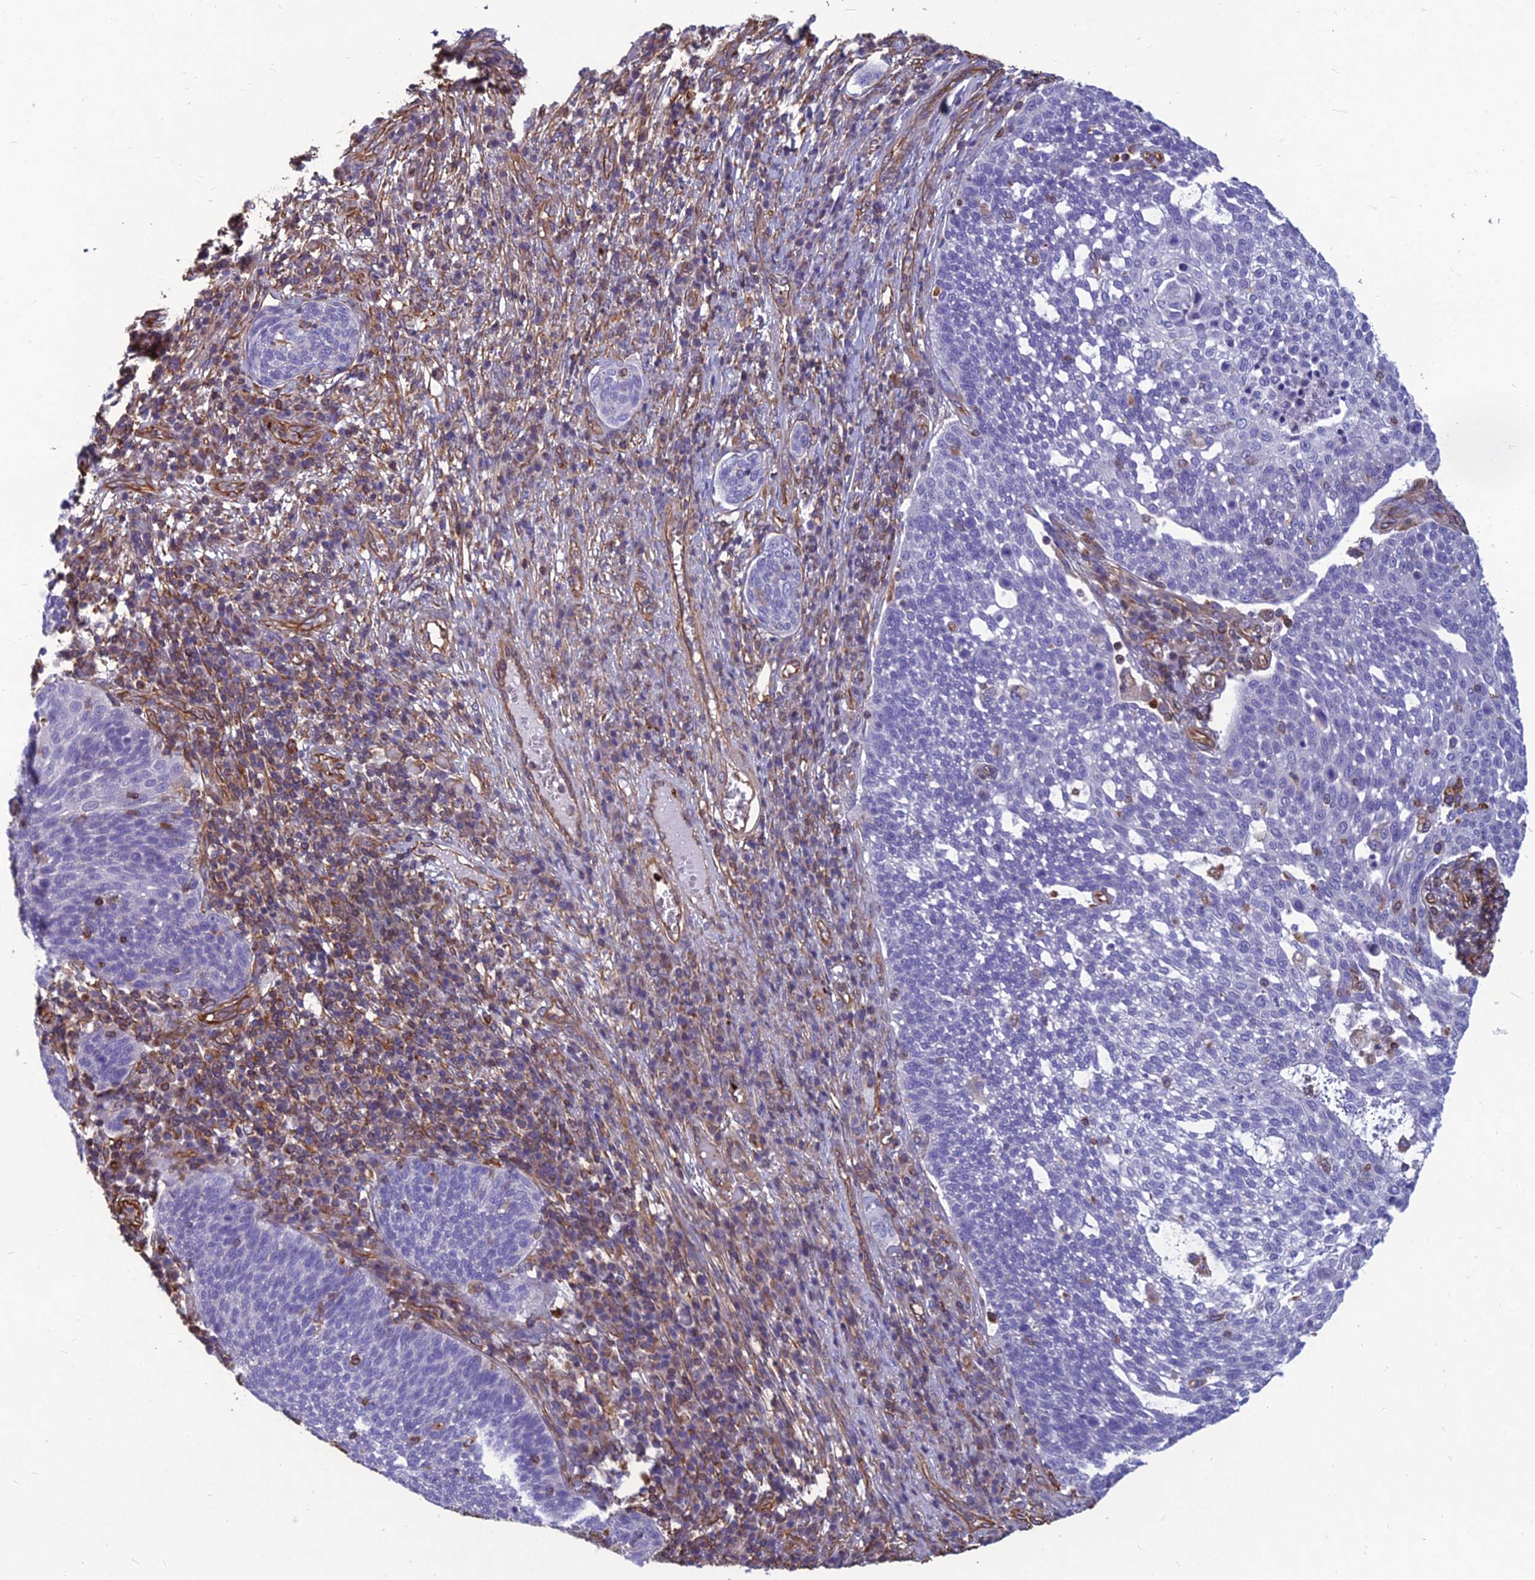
{"staining": {"intensity": "negative", "quantity": "none", "location": "none"}, "tissue": "cervical cancer", "cell_type": "Tumor cells", "image_type": "cancer", "snomed": [{"axis": "morphology", "description": "Squamous cell carcinoma, NOS"}, {"axis": "topography", "description": "Cervix"}], "caption": "An image of human cervical squamous cell carcinoma is negative for staining in tumor cells. Nuclei are stained in blue.", "gene": "PSMD11", "patient": {"sex": "female", "age": 34}}